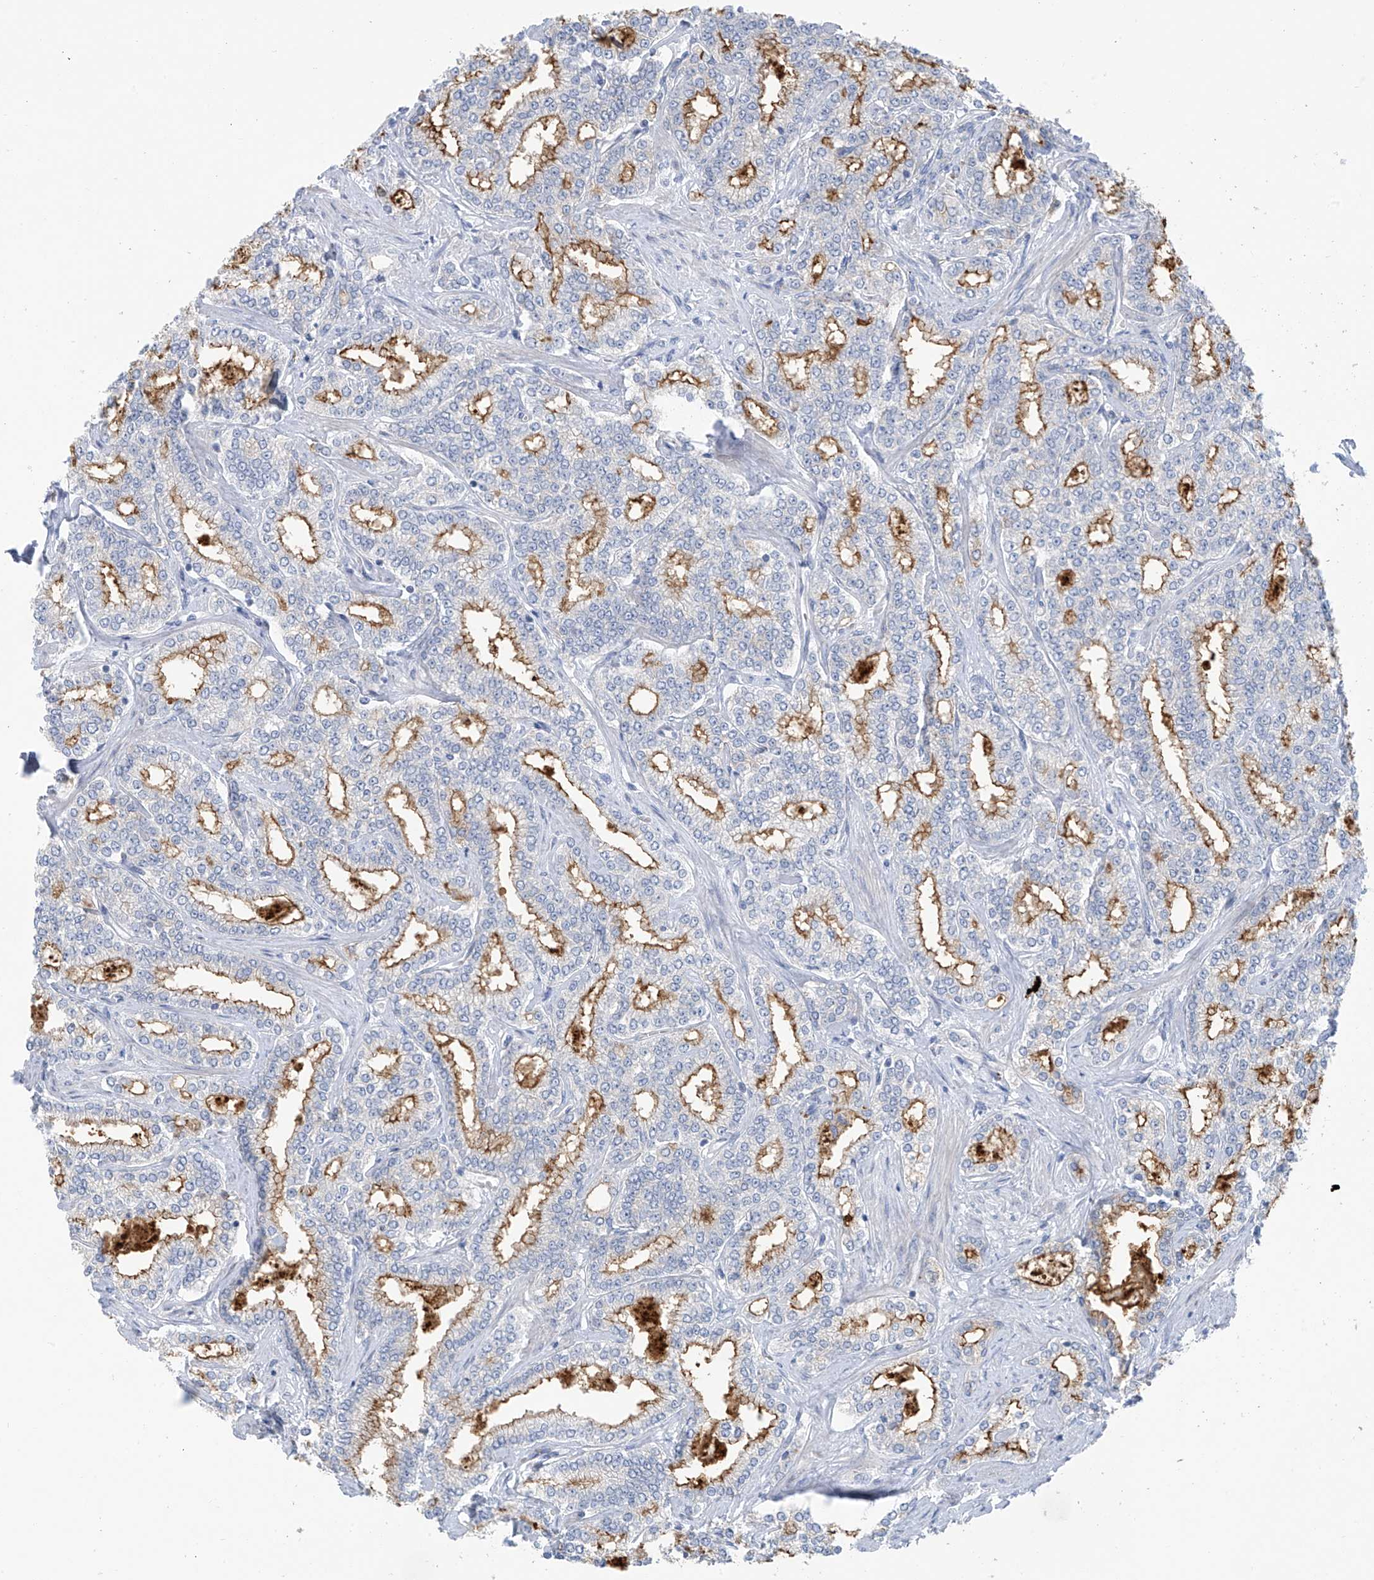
{"staining": {"intensity": "moderate", "quantity": "25%-75%", "location": "cytoplasmic/membranous"}, "tissue": "prostate cancer", "cell_type": "Tumor cells", "image_type": "cancer", "snomed": [{"axis": "morphology", "description": "Normal tissue, NOS"}, {"axis": "morphology", "description": "Adenocarcinoma, High grade"}, {"axis": "topography", "description": "Prostate"}], "caption": "This histopathology image exhibits IHC staining of prostate cancer (adenocarcinoma (high-grade)), with medium moderate cytoplasmic/membranous positivity in about 25%-75% of tumor cells.", "gene": "ZNF793", "patient": {"sex": "male", "age": 83}}